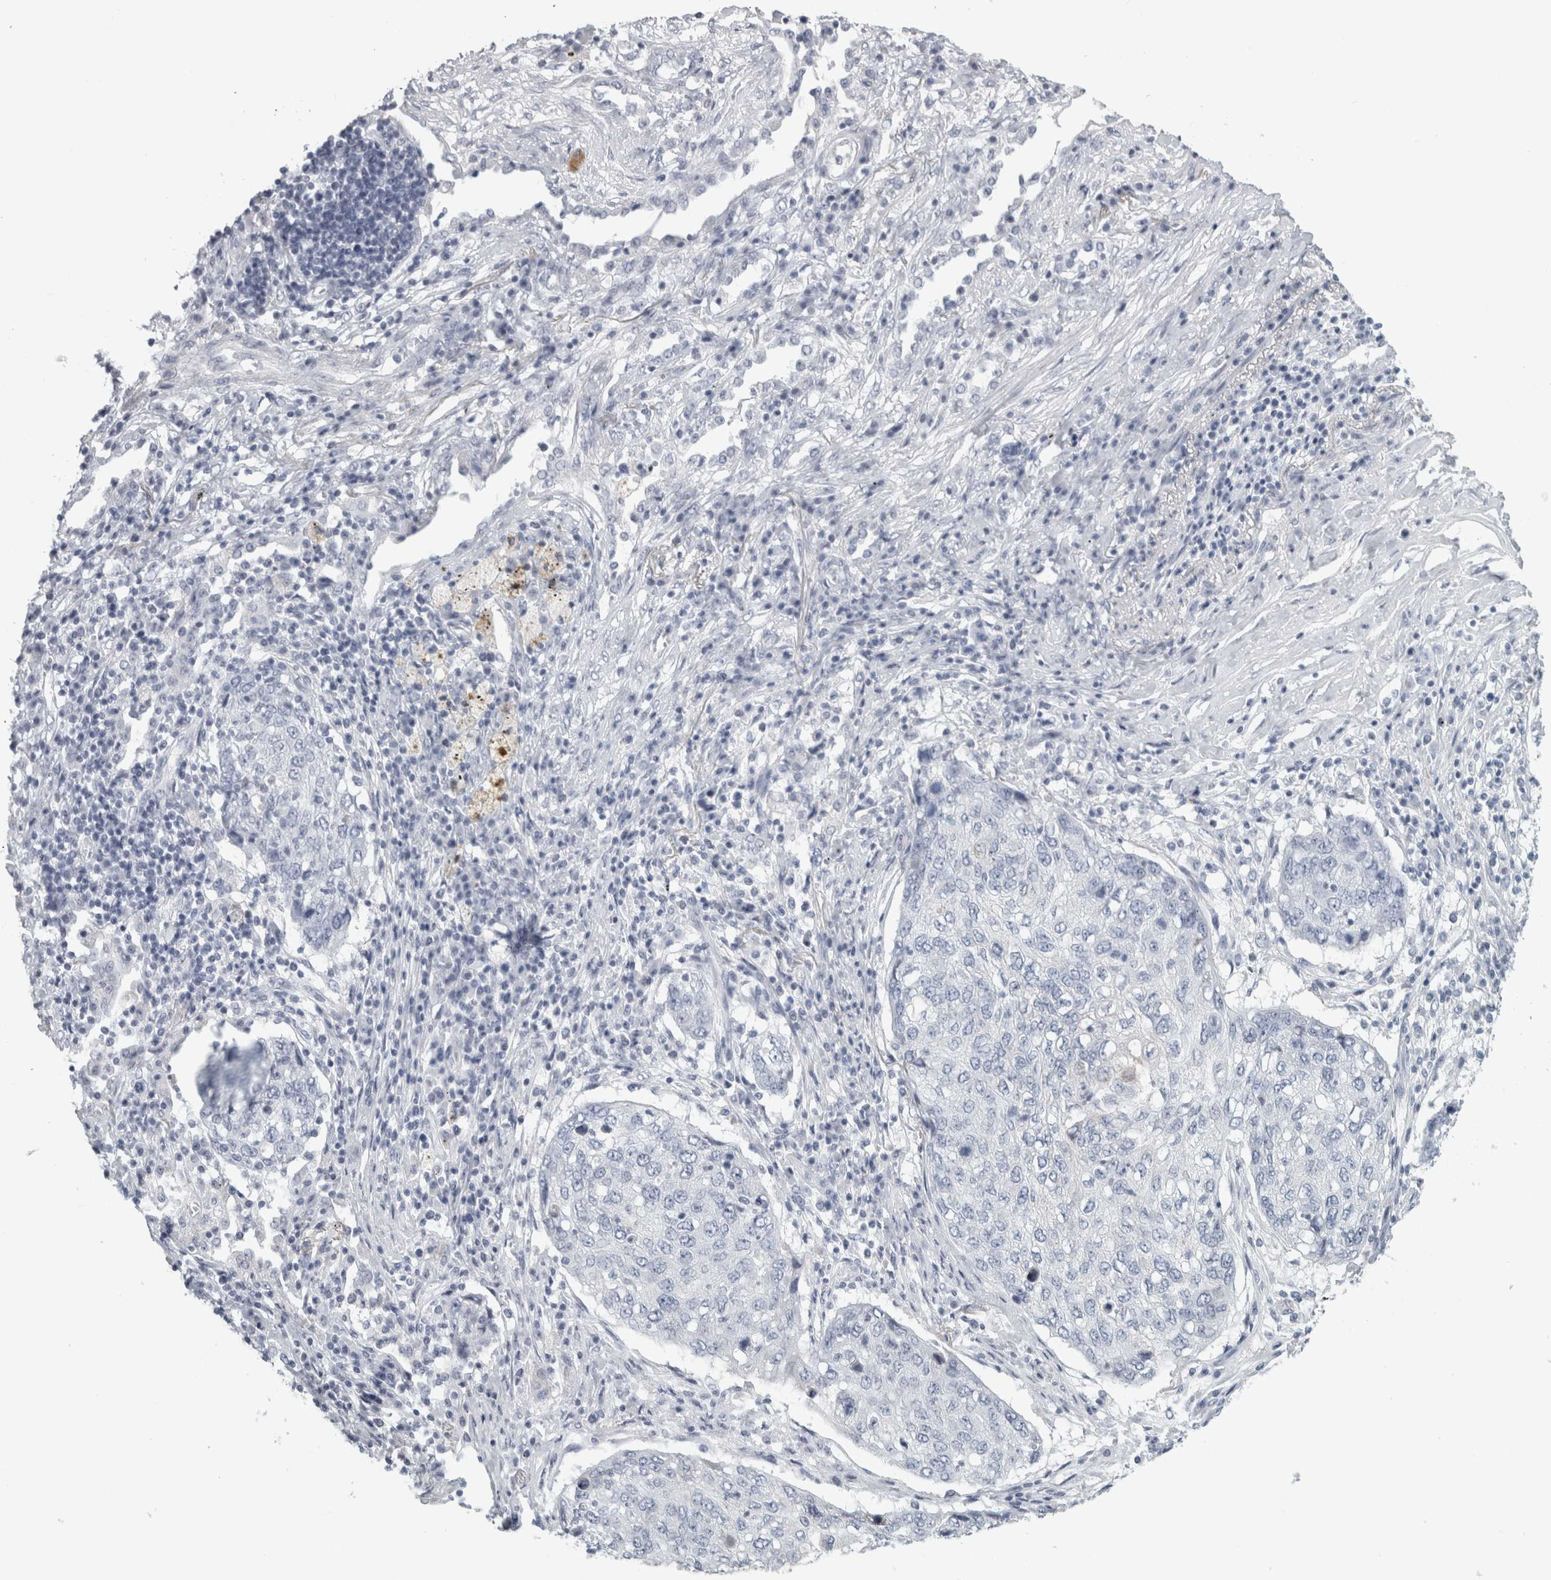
{"staining": {"intensity": "negative", "quantity": "none", "location": "none"}, "tissue": "lung cancer", "cell_type": "Tumor cells", "image_type": "cancer", "snomed": [{"axis": "morphology", "description": "Squamous cell carcinoma, NOS"}, {"axis": "topography", "description": "Lung"}], "caption": "Tumor cells are negative for brown protein staining in lung squamous cell carcinoma.", "gene": "CPE", "patient": {"sex": "female", "age": 63}}